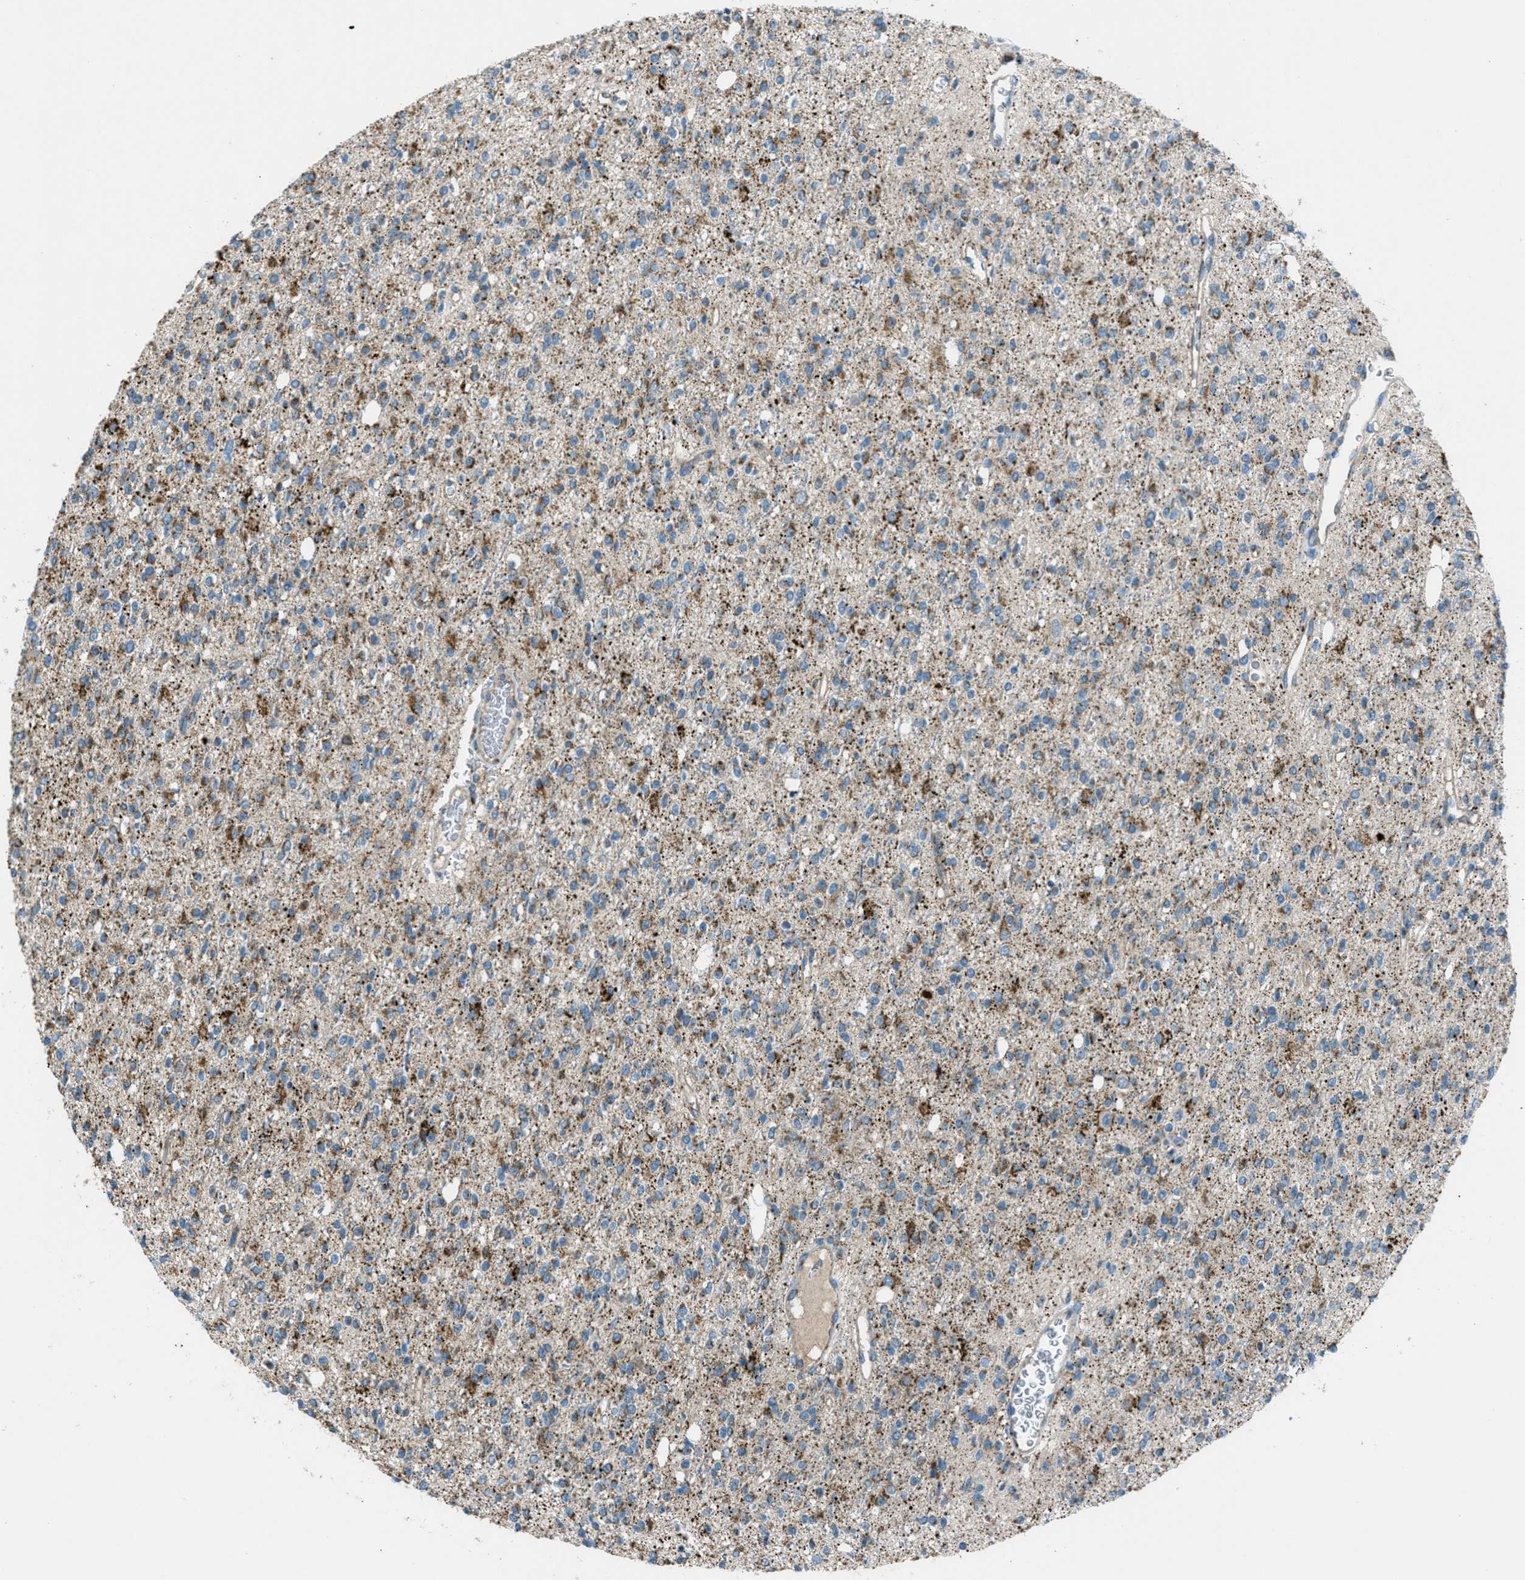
{"staining": {"intensity": "moderate", "quantity": "25%-75%", "location": "cytoplasmic/membranous"}, "tissue": "glioma", "cell_type": "Tumor cells", "image_type": "cancer", "snomed": [{"axis": "morphology", "description": "Glioma, malignant, High grade"}, {"axis": "topography", "description": "Brain"}], "caption": "A brown stain highlights moderate cytoplasmic/membranous expression of a protein in human glioma tumor cells.", "gene": "BCKDK", "patient": {"sex": "male", "age": 34}}